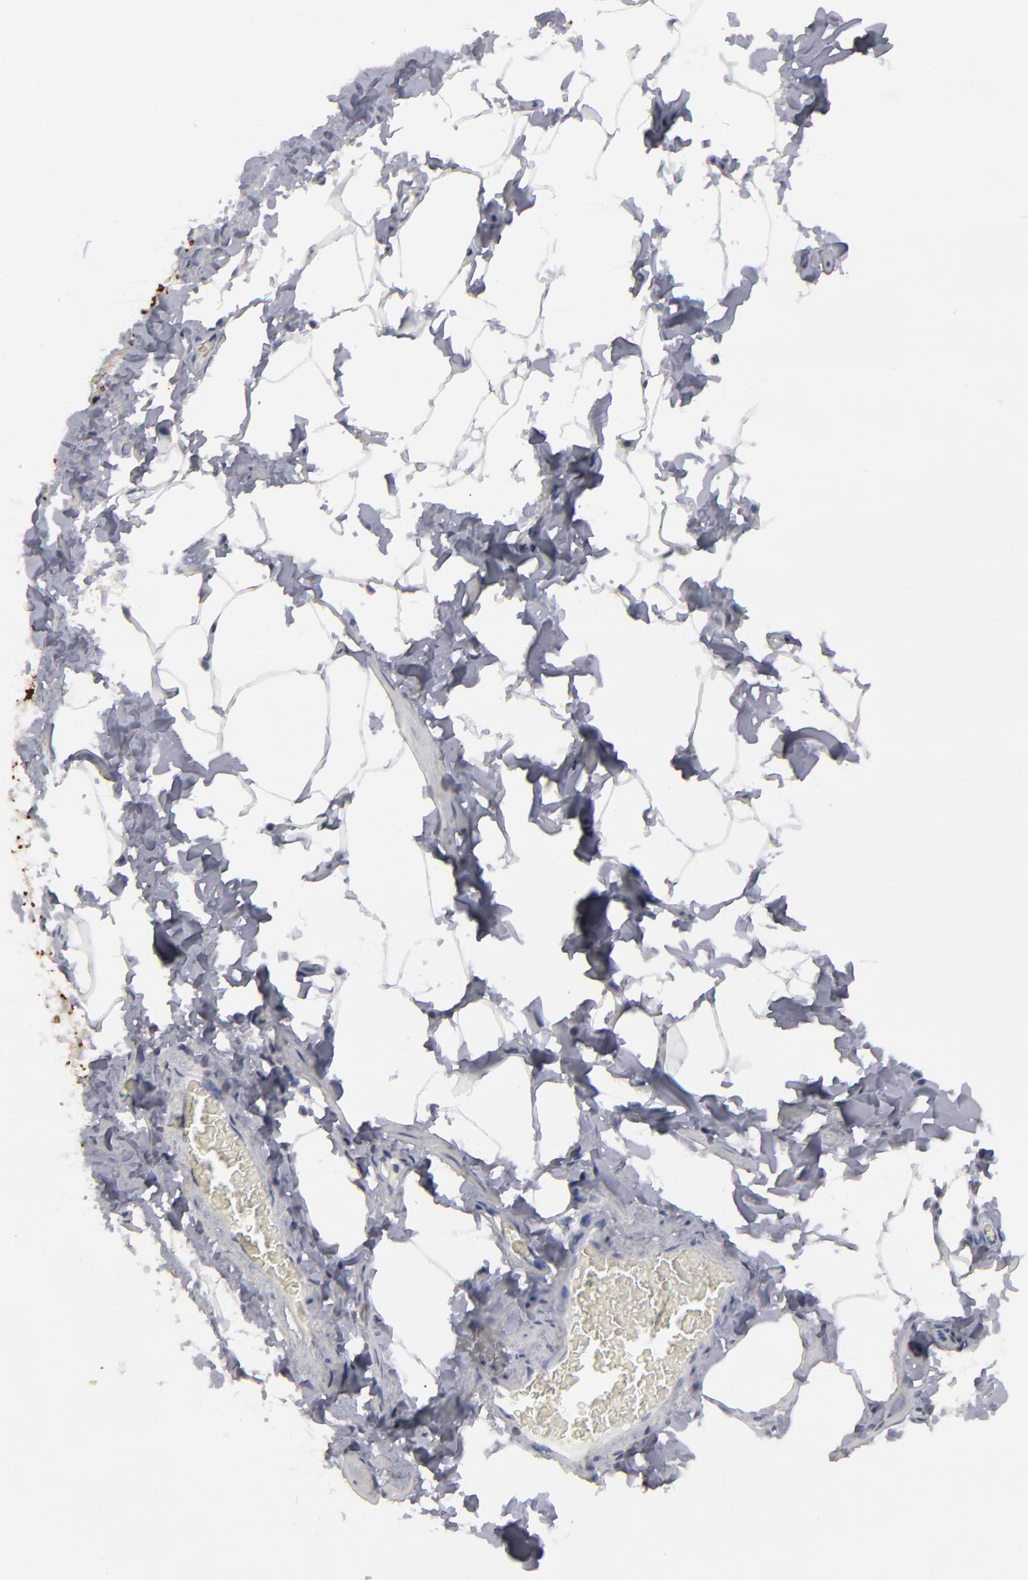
{"staining": {"intensity": "negative", "quantity": "none", "location": "none"}, "tissue": "adipose tissue", "cell_type": "Adipocytes", "image_type": "normal", "snomed": [{"axis": "morphology", "description": "Normal tissue, NOS"}, {"axis": "topography", "description": "Vascular tissue"}], "caption": "The IHC image has no significant positivity in adipocytes of adipose tissue. Brightfield microscopy of immunohistochemistry (IHC) stained with DAB (3,3'-diaminobenzidine) (brown) and hematoxylin (blue), captured at high magnification.", "gene": "CCDC80", "patient": {"sex": "male", "age": 41}}